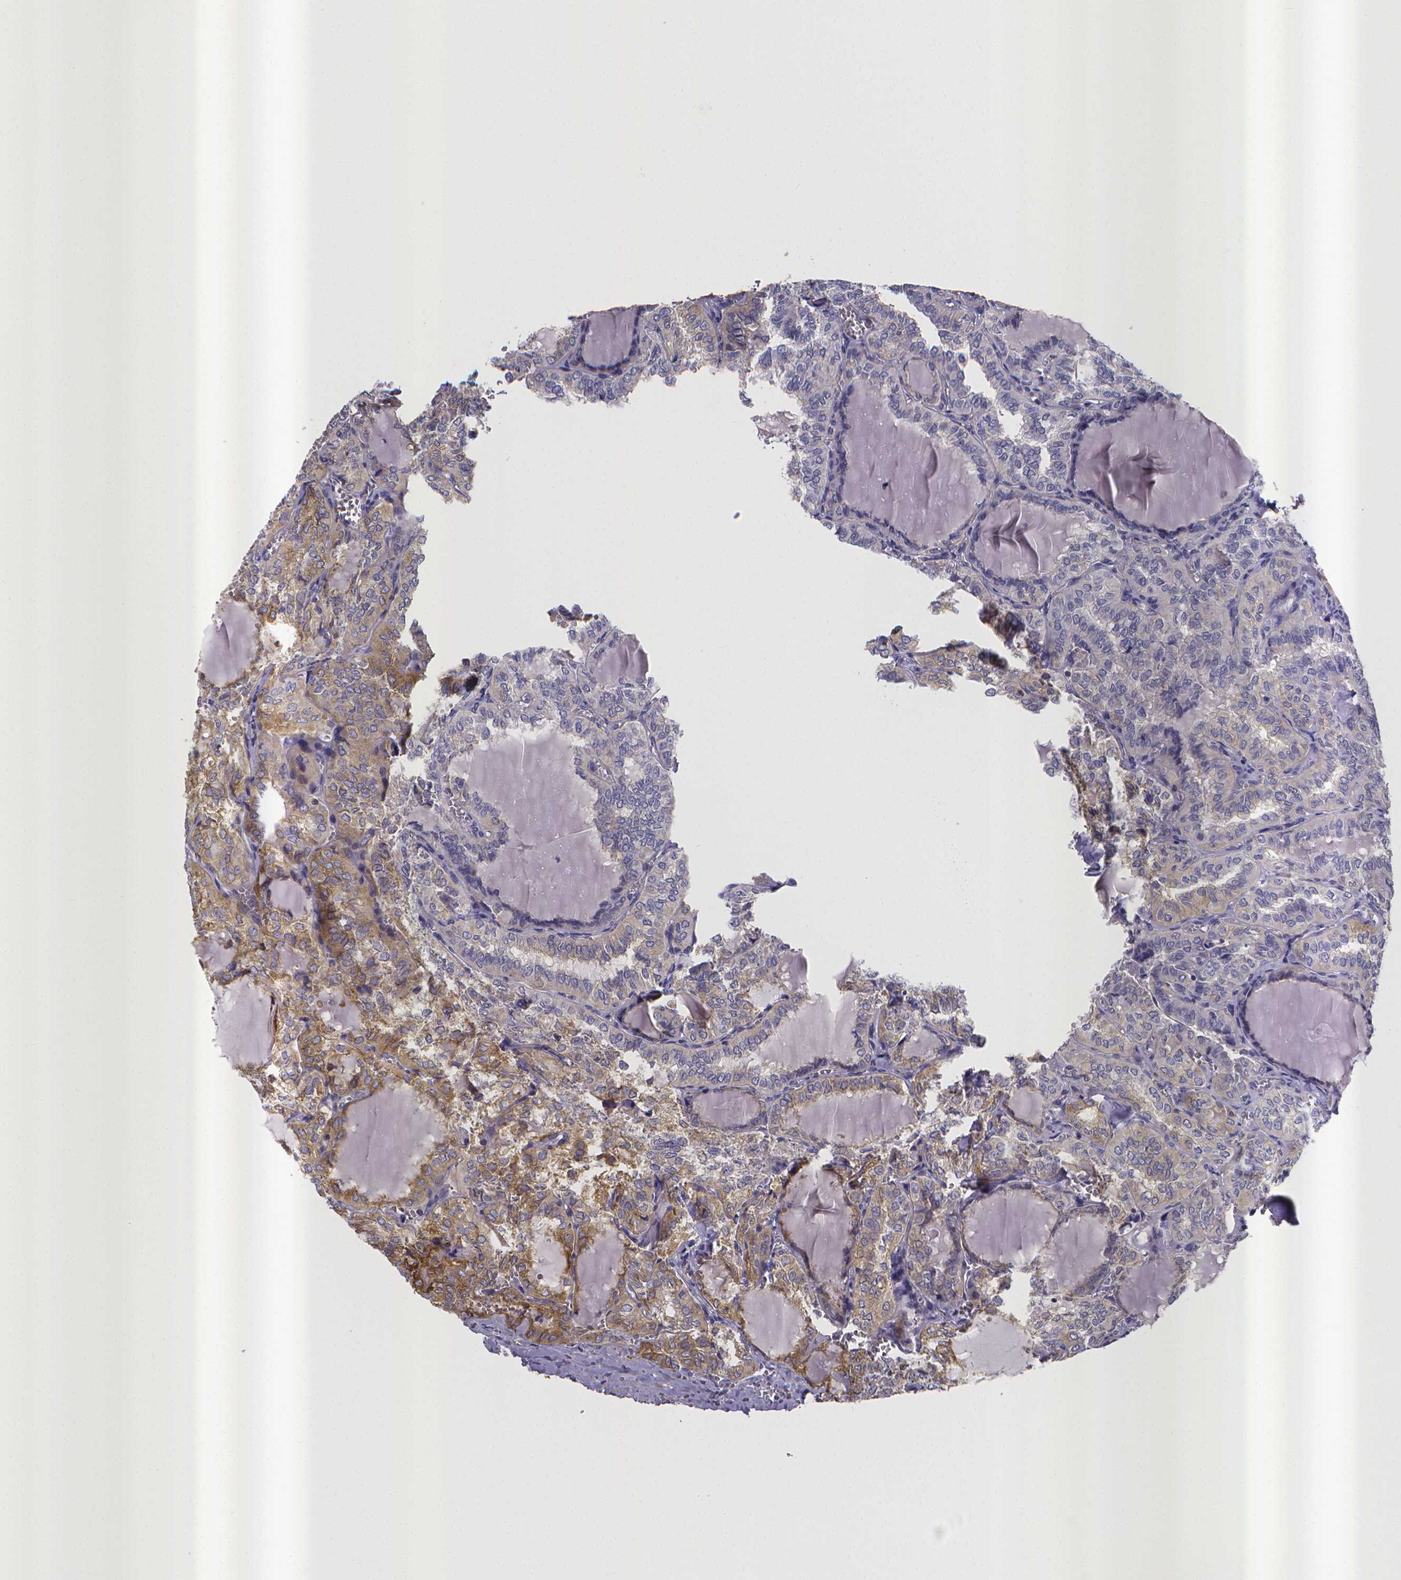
{"staining": {"intensity": "moderate", "quantity": "<25%", "location": "cytoplasmic/membranous"}, "tissue": "thyroid cancer", "cell_type": "Tumor cells", "image_type": "cancer", "snomed": [{"axis": "morphology", "description": "Papillary adenocarcinoma, NOS"}, {"axis": "topography", "description": "Thyroid gland"}], "caption": "Immunohistochemical staining of human thyroid cancer exhibits low levels of moderate cytoplasmic/membranous protein expression in approximately <25% of tumor cells. The protein is stained brown, and the nuclei are stained in blue (DAB IHC with brightfield microscopy, high magnification).", "gene": "RERG", "patient": {"sex": "female", "age": 41}}